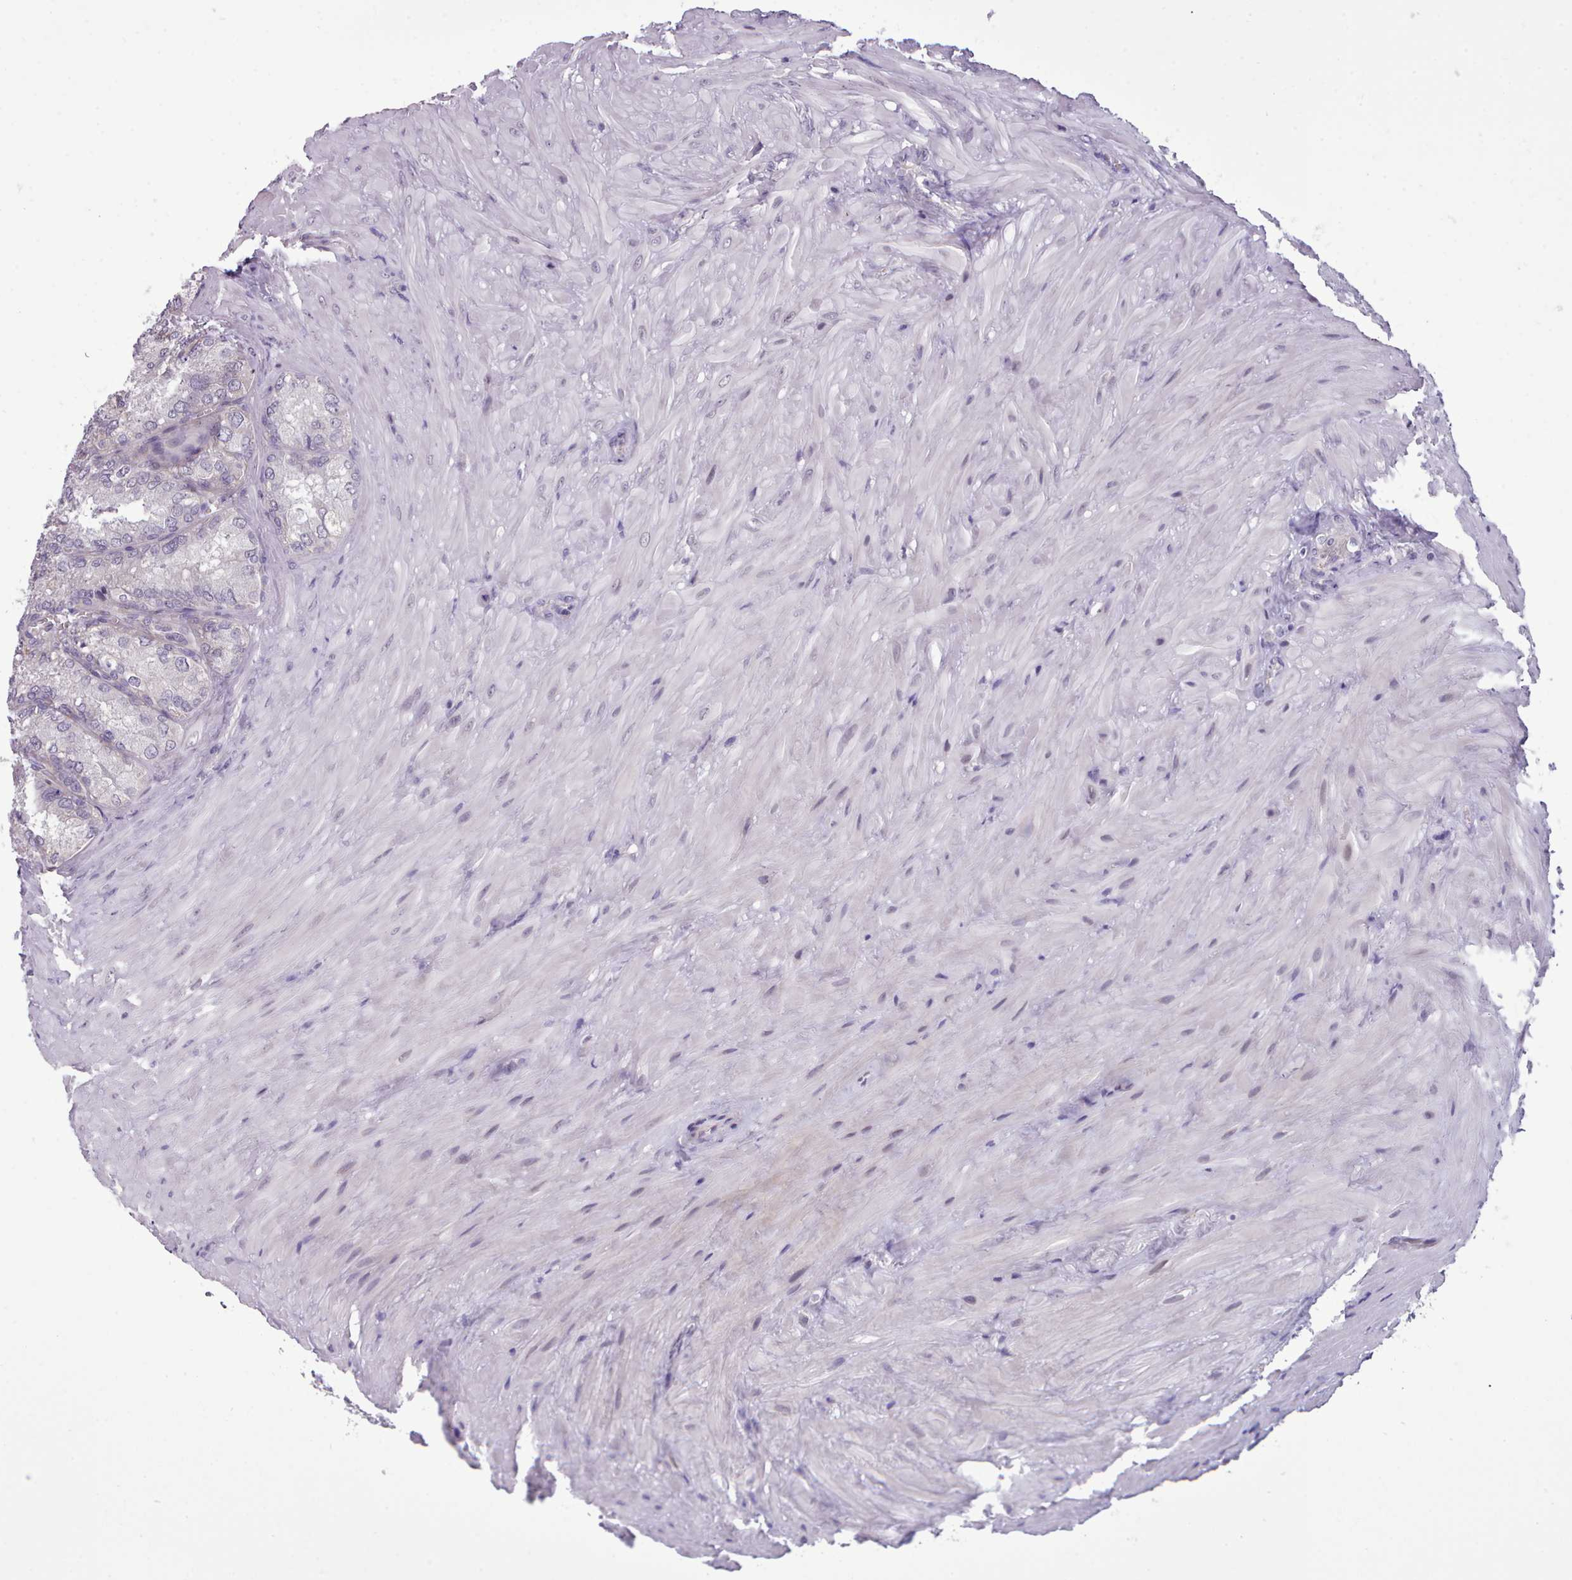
{"staining": {"intensity": "negative", "quantity": "none", "location": "none"}, "tissue": "seminal vesicle", "cell_type": "Glandular cells", "image_type": "normal", "snomed": [{"axis": "morphology", "description": "Normal tissue, NOS"}, {"axis": "topography", "description": "Seminal veicle"}], "caption": "Seminal vesicle stained for a protein using IHC displays no staining glandular cells.", "gene": "KCTD16", "patient": {"sex": "male", "age": 62}}